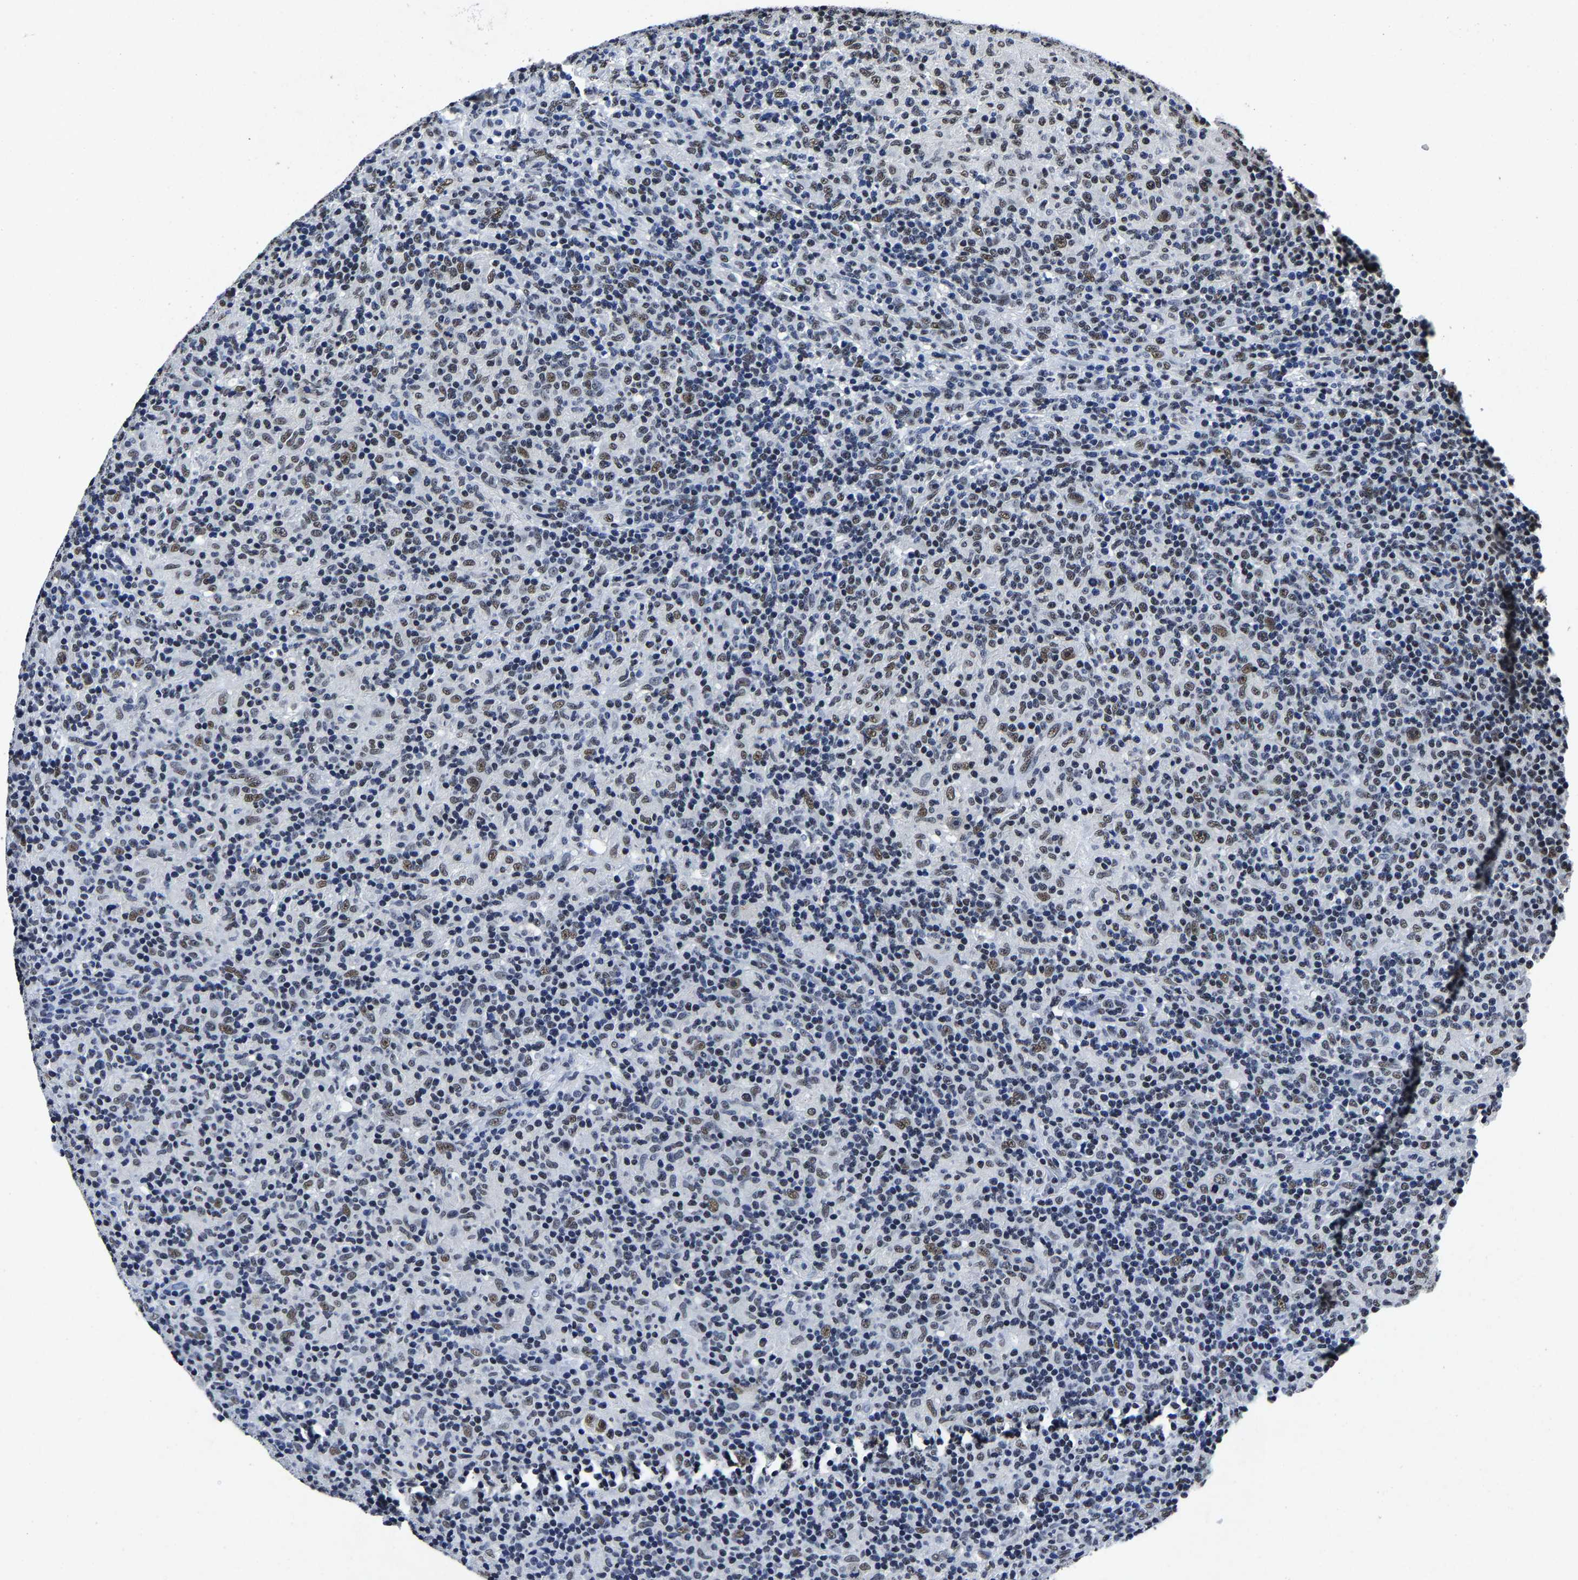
{"staining": {"intensity": "moderate", "quantity": "25%-75%", "location": "nuclear"}, "tissue": "lymphoma", "cell_type": "Tumor cells", "image_type": "cancer", "snomed": [{"axis": "morphology", "description": "Hodgkin's disease, NOS"}, {"axis": "topography", "description": "Lymph node"}], "caption": "Tumor cells display medium levels of moderate nuclear staining in approximately 25%-75% of cells in lymphoma.", "gene": "RBM45", "patient": {"sex": "male", "age": 70}}